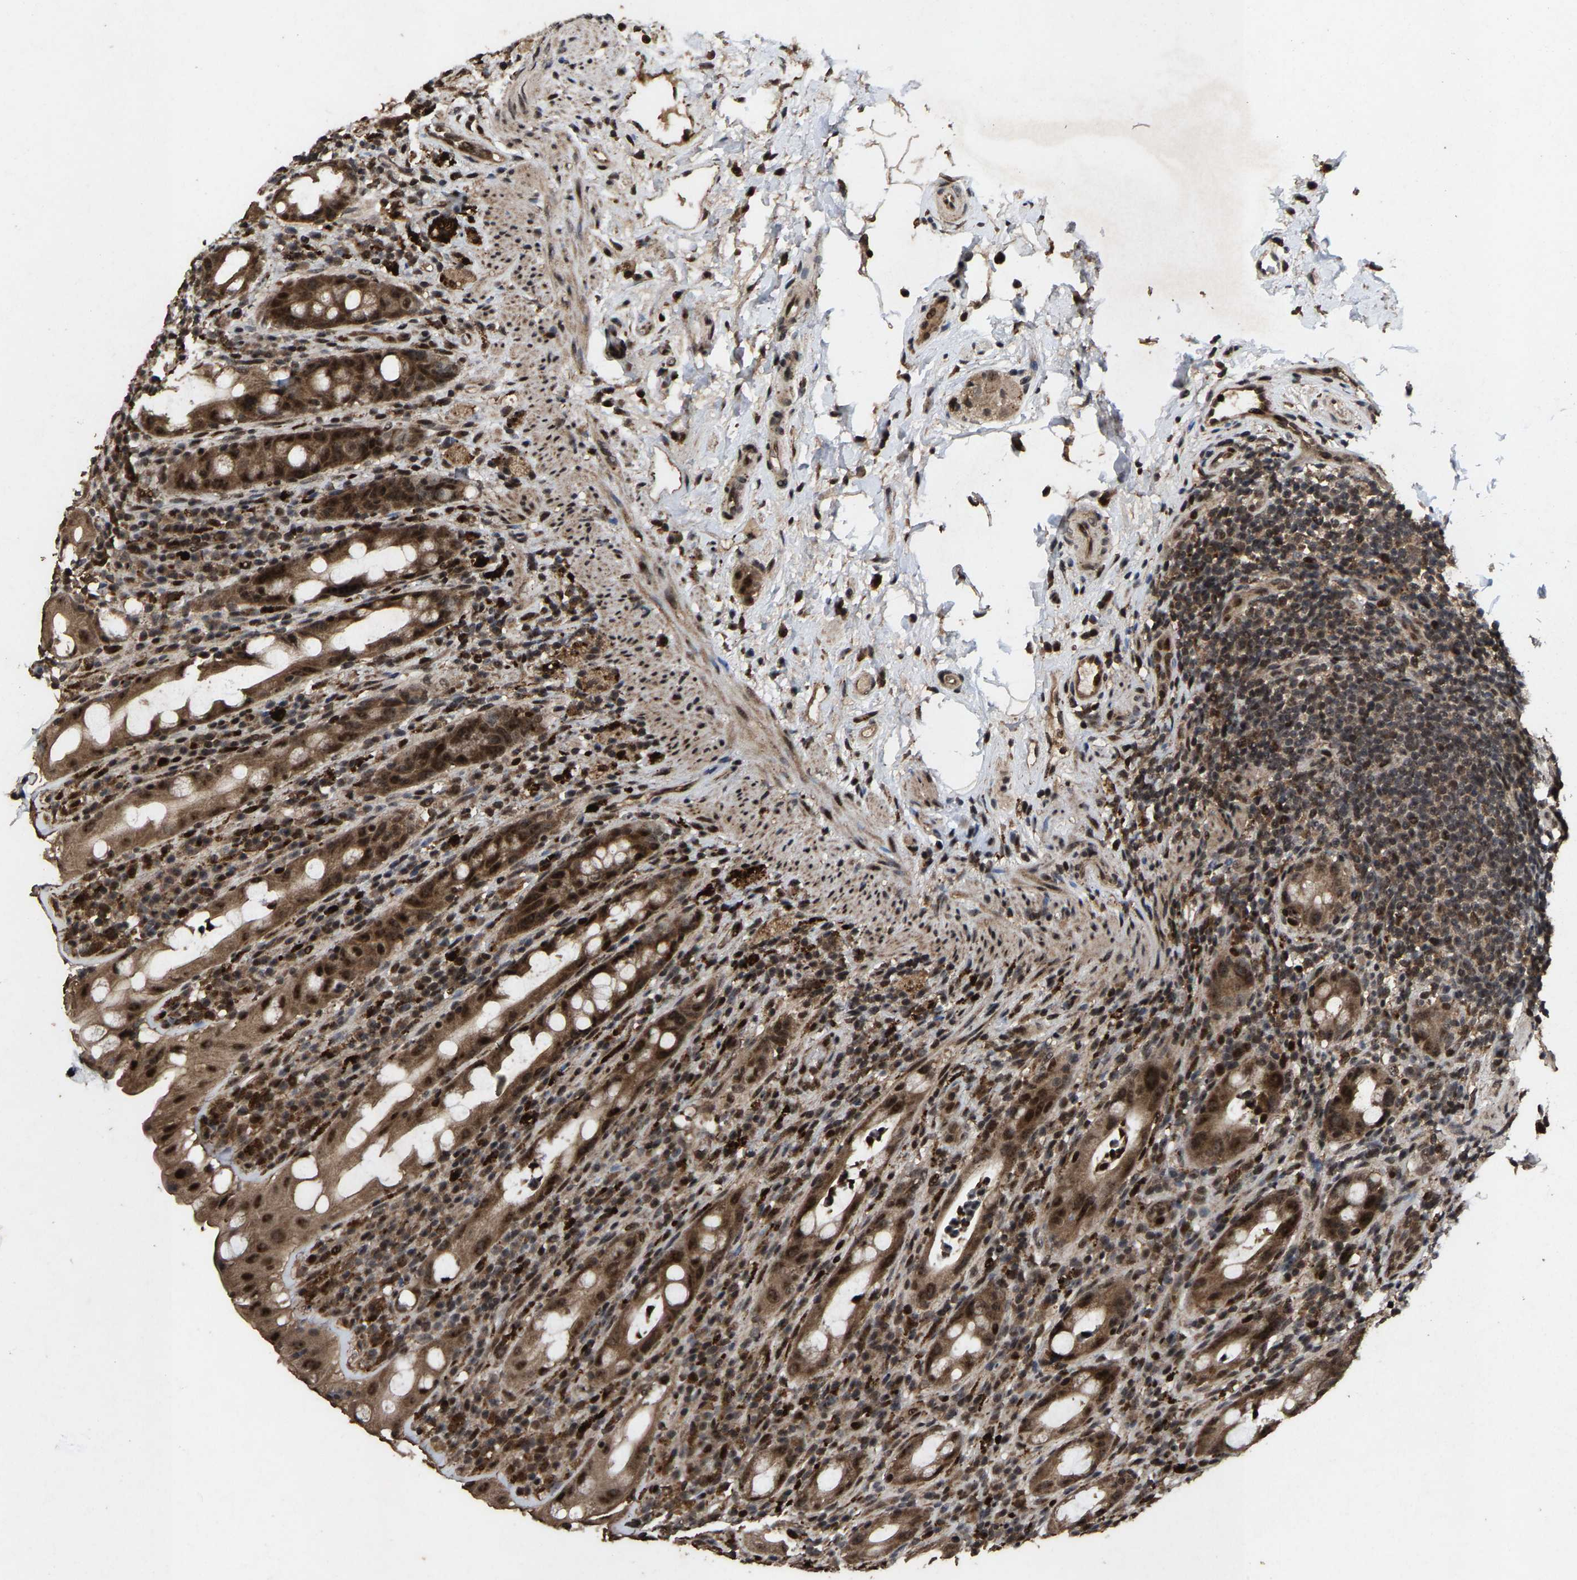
{"staining": {"intensity": "moderate", "quantity": ">75%", "location": "cytoplasmic/membranous,nuclear"}, "tissue": "rectum", "cell_type": "Glandular cells", "image_type": "normal", "snomed": [{"axis": "morphology", "description": "Normal tissue, NOS"}, {"axis": "topography", "description": "Rectum"}], "caption": "Immunohistochemical staining of unremarkable human rectum displays moderate cytoplasmic/membranous,nuclear protein expression in approximately >75% of glandular cells.", "gene": "HAUS6", "patient": {"sex": "male", "age": 44}}